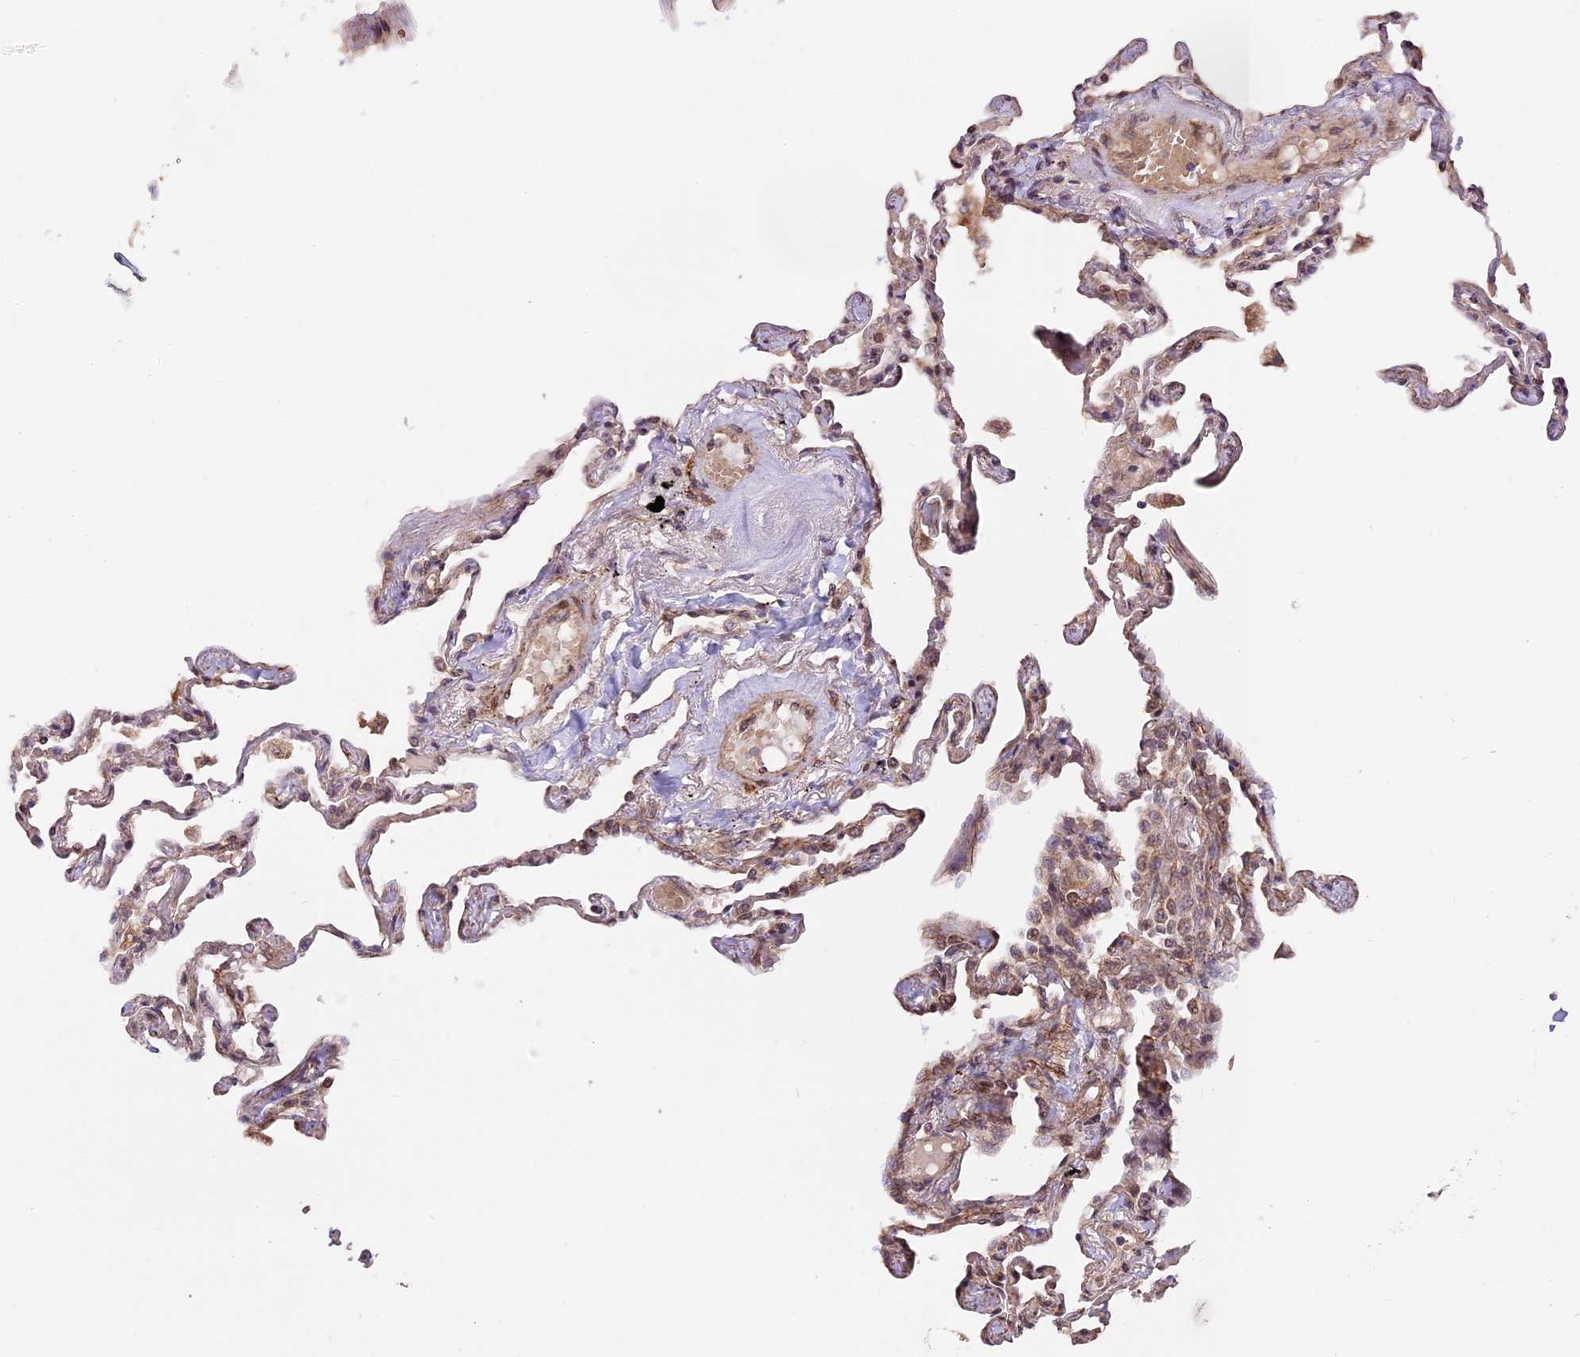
{"staining": {"intensity": "moderate", "quantity": "25%-75%", "location": "cytoplasmic/membranous,nuclear"}, "tissue": "lung", "cell_type": "Alveolar cells", "image_type": "normal", "snomed": [{"axis": "morphology", "description": "Normal tissue, NOS"}, {"axis": "topography", "description": "Lung"}], "caption": "A brown stain highlights moderate cytoplasmic/membranous,nuclear expression of a protein in alveolar cells of unremarkable lung.", "gene": "ZNF480", "patient": {"sex": "female", "age": 67}}